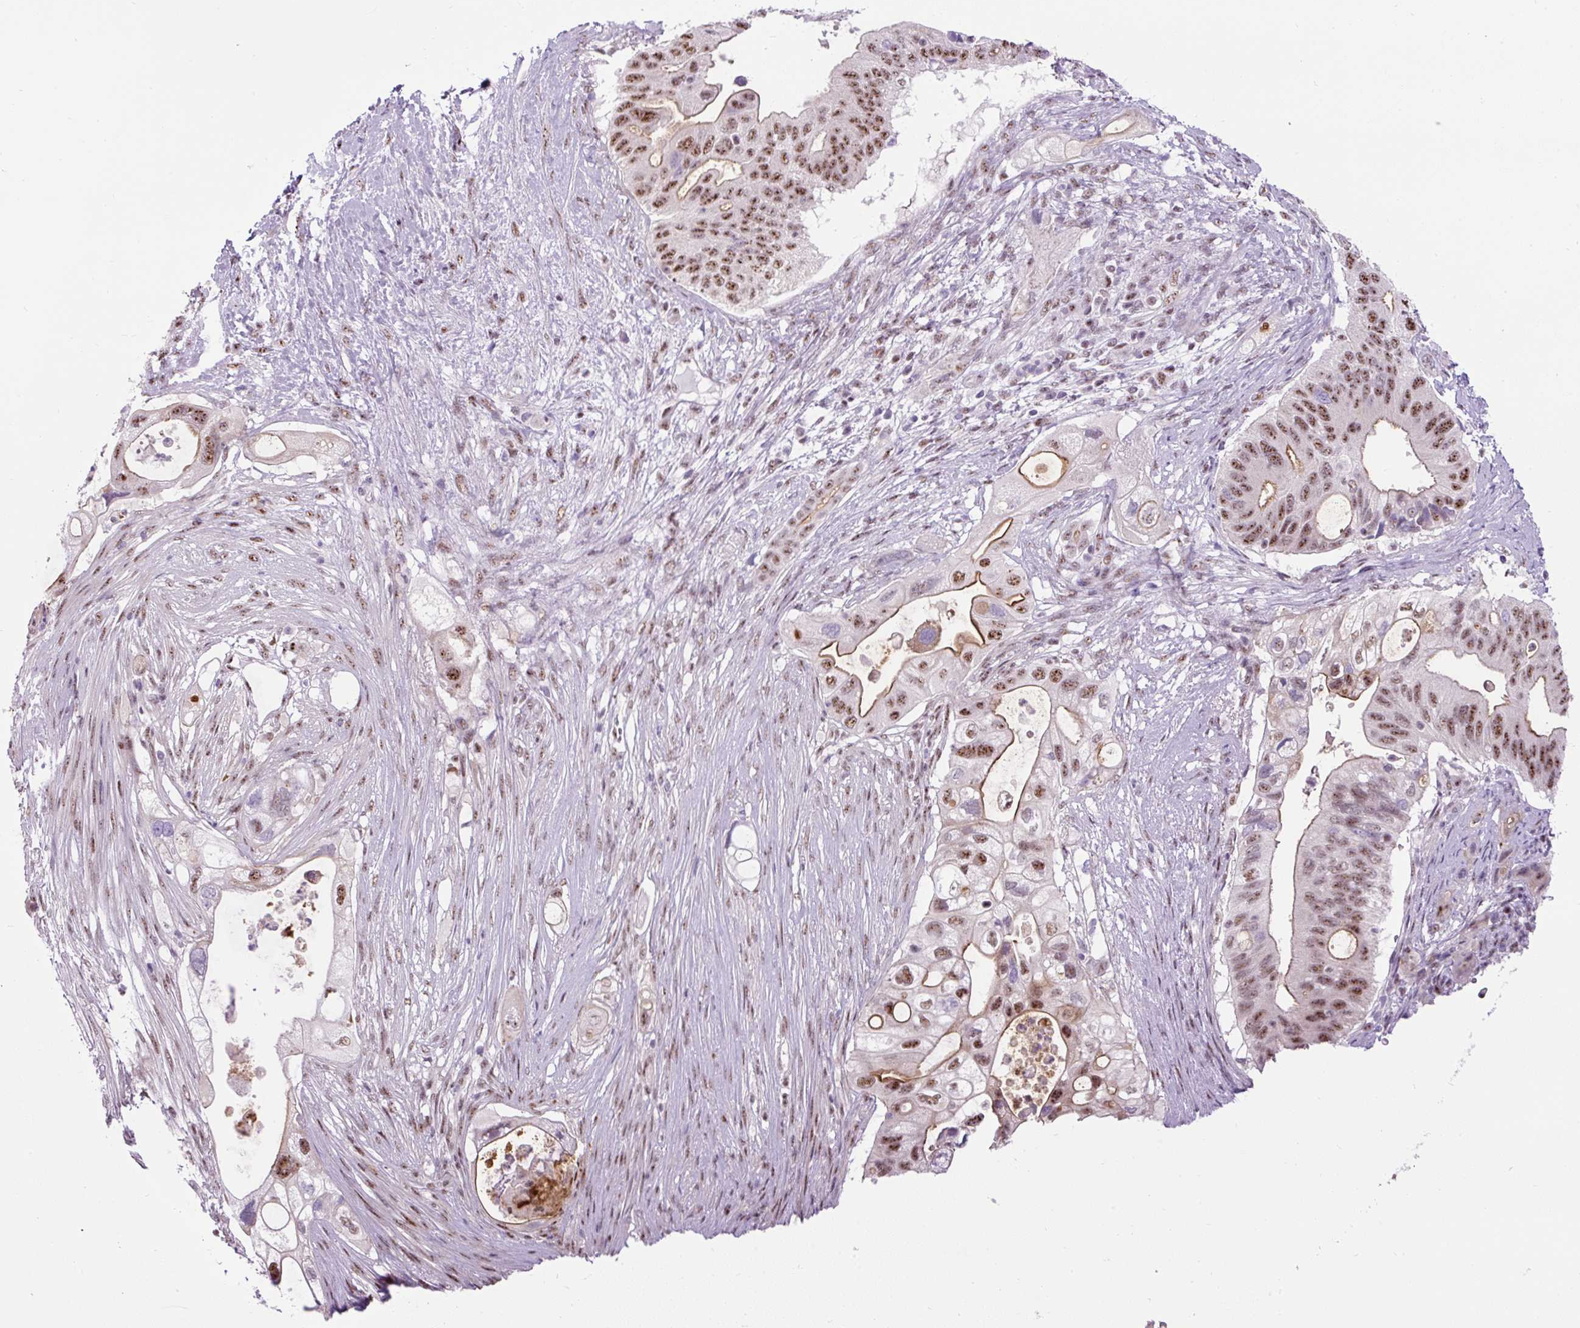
{"staining": {"intensity": "moderate", "quantity": ">75%", "location": "cytoplasmic/membranous,nuclear"}, "tissue": "pancreatic cancer", "cell_type": "Tumor cells", "image_type": "cancer", "snomed": [{"axis": "morphology", "description": "Adenocarcinoma, NOS"}, {"axis": "topography", "description": "Pancreas"}], "caption": "Tumor cells reveal moderate cytoplasmic/membranous and nuclear staining in approximately >75% of cells in pancreatic adenocarcinoma.", "gene": "SMC5", "patient": {"sex": "female", "age": 72}}